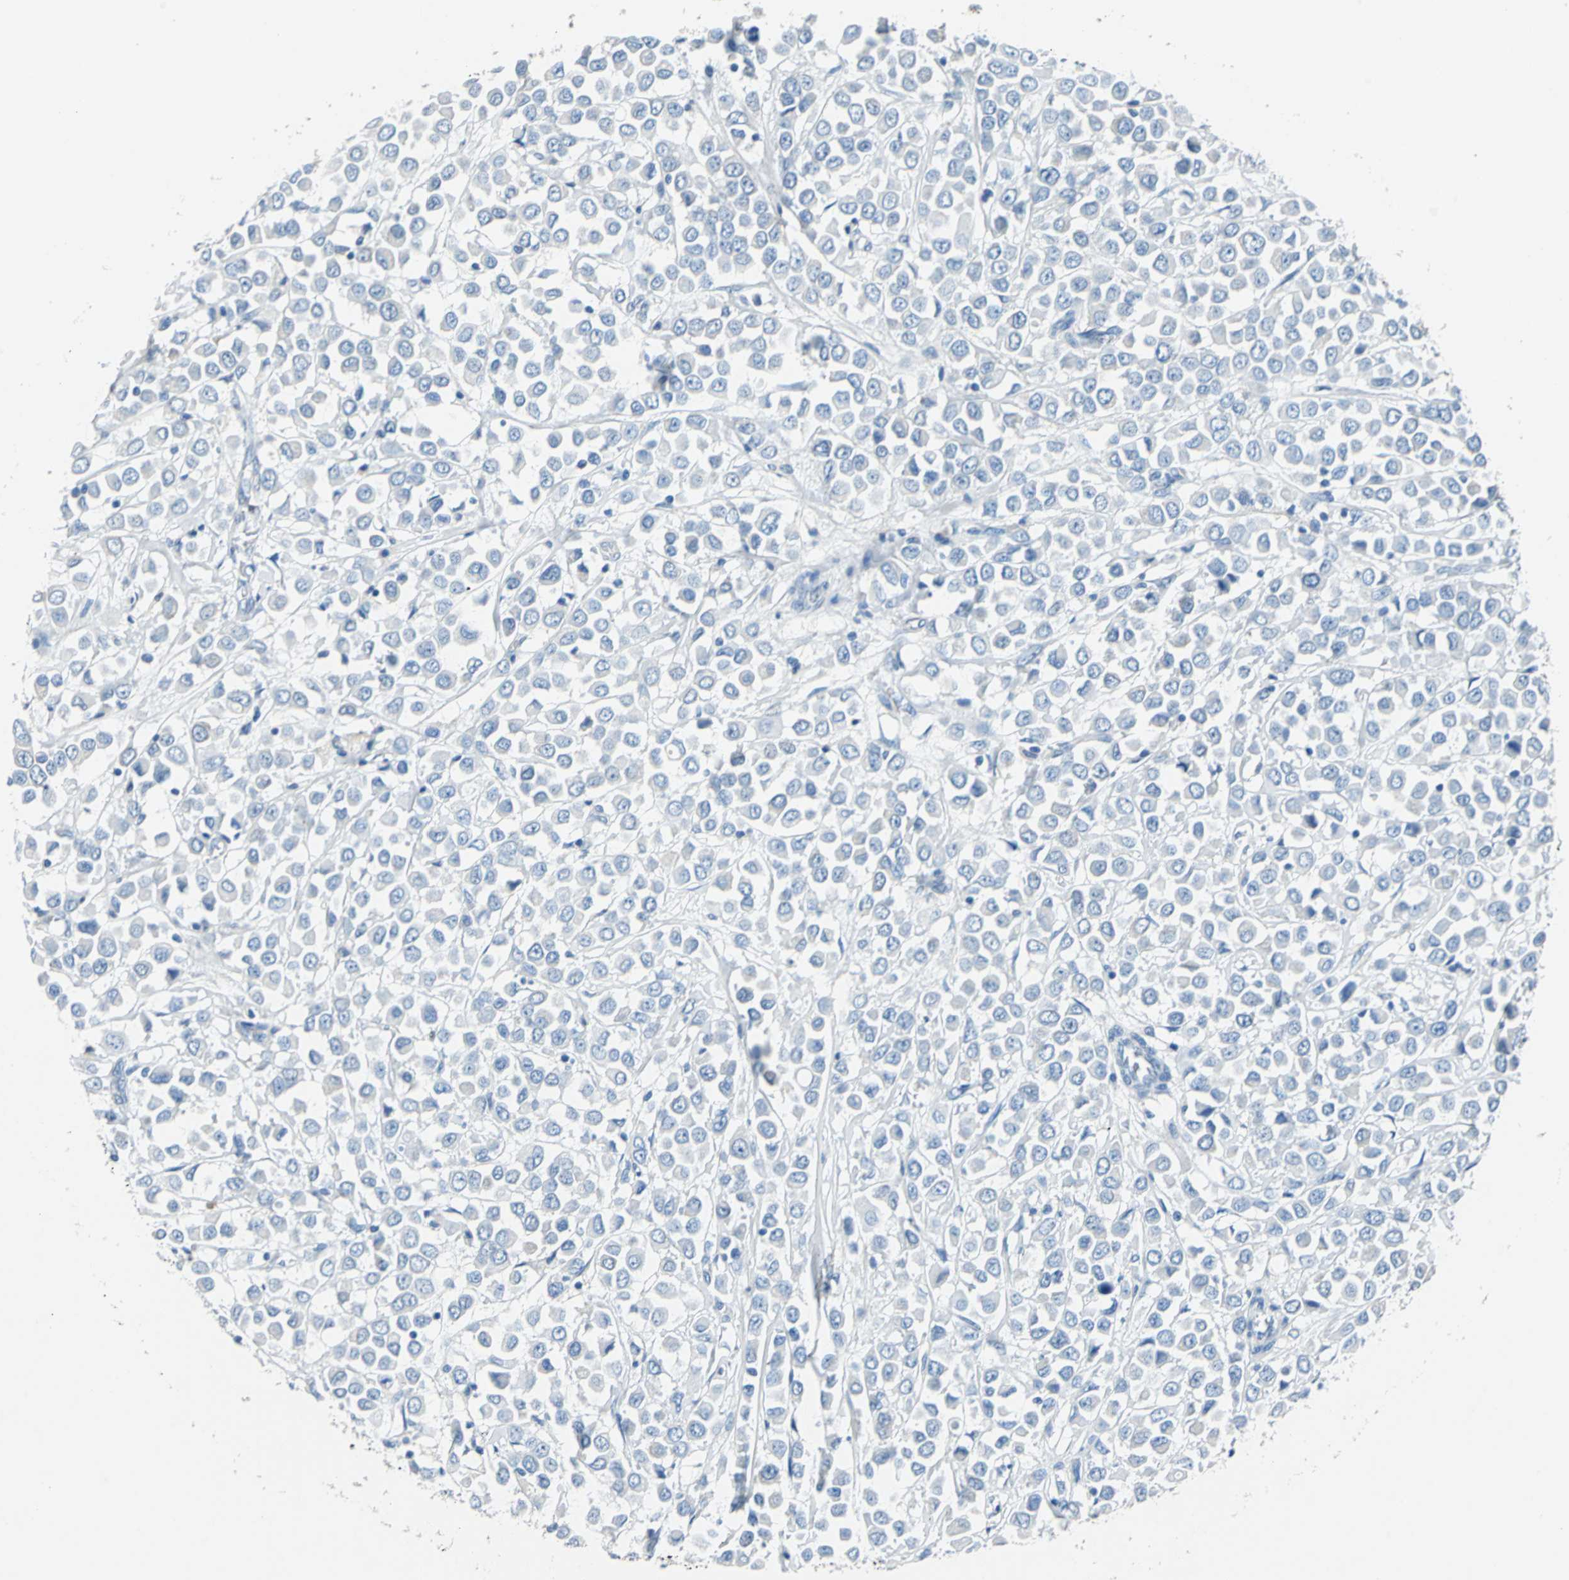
{"staining": {"intensity": "negative", "quantity": "none", "location": "none"}, "tissue": "breast cancer", "cell_type": "Tumor cells", "image_type": "cancer", "snomed": [{"axis": "morphology", "description": "Duct carcinoma"}, {"axis": "topography", "description": "Breast"}], "caption": "Tumor cells show no significant positivity in breast invasive ductal carcinoma.", "gene": "TEX264", "patient": {"sex": "female", "age": 61}}